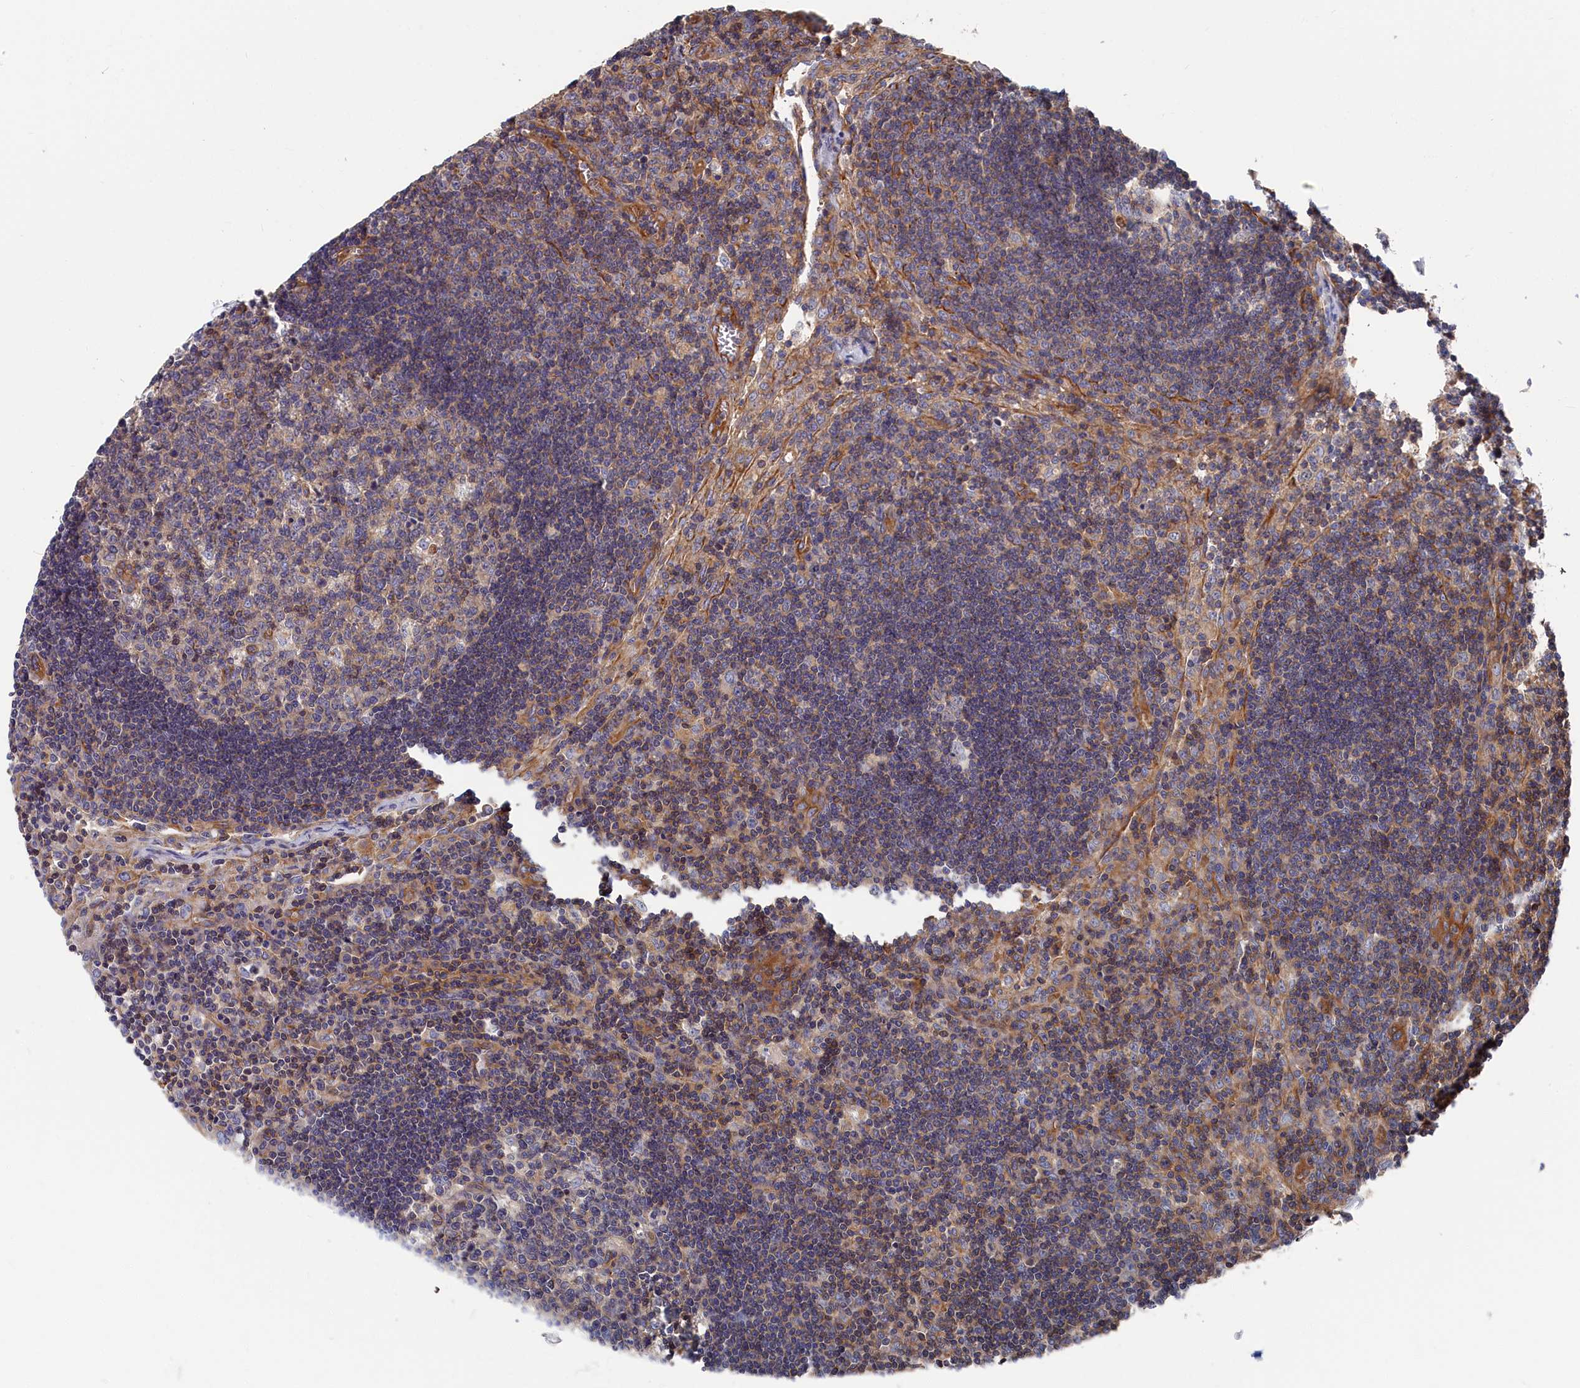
{"staining": {"intensity": "weak", "quantity": "<25%", "location": "cytoplasmic/membranous"}, "tissue": "lymph node", "cell_type": "Germinal center cells", "image_type": "normal", "snomed": [{"axis": "morphology", "description": "Normal tissue, NOS"}, {"axis": "topography", "description": "Lymph node"}], "caption": "Immunohistochemistry (IHC) photomicrograph of benign lymph node stained for a protein (brown), which shows no expression in germinal center cells. Brightfield microscopy of immunohistochemistry stained with DAB (brown) and hematoxylin (blue), captured at high magnification.", "gene": "LDHD", "patient": {"sex": "male", "age": 58}}